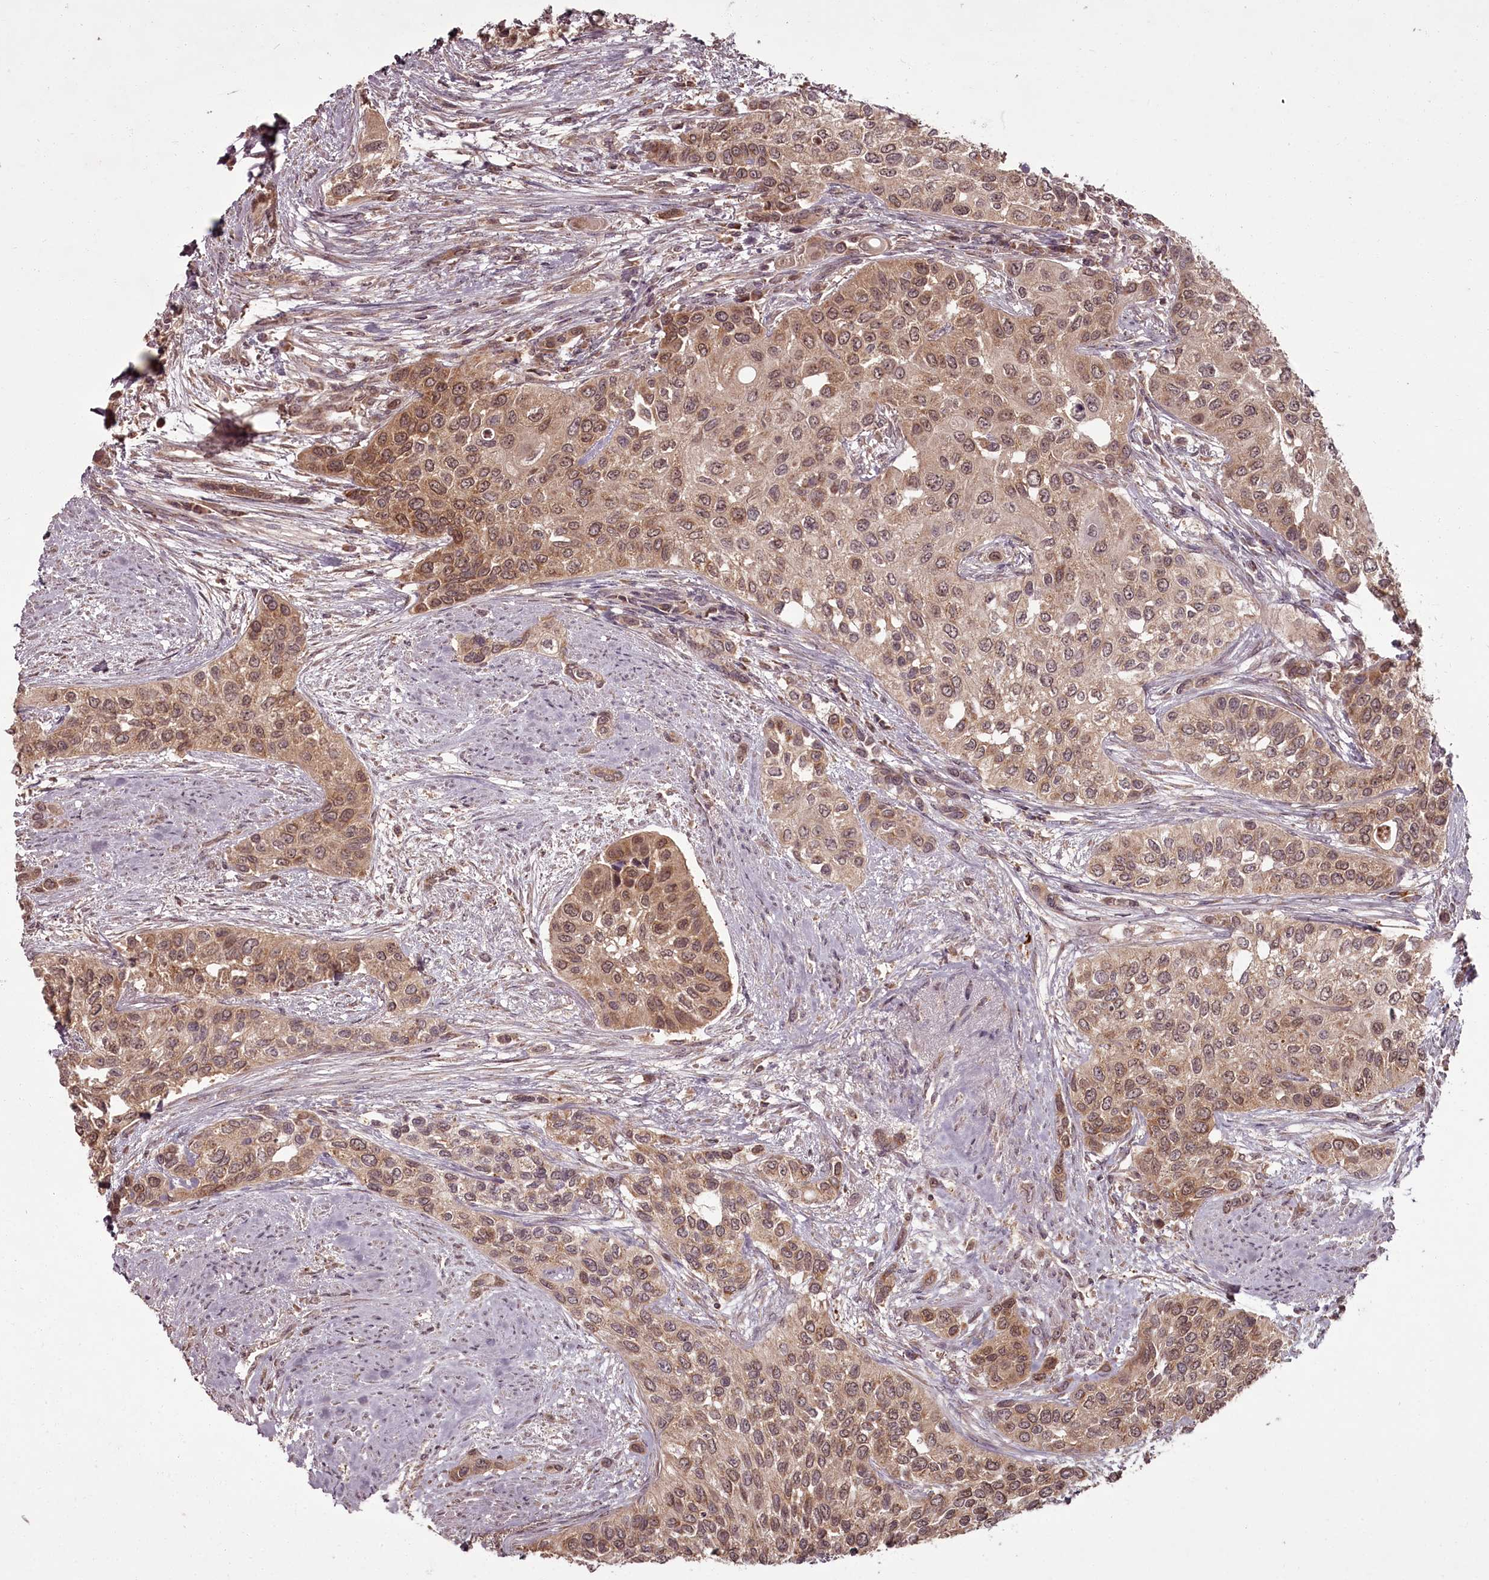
{"staining": {"intensity": "moderate", "quantity": ">75%", "location": "cytoplasmic/membranous,nuclear"}, "tissue": "urothelial cancer", "cell_type": "Tumor cells", "image_type": "cancer", "snomed": [{"axis": "morphology", "description": "Normal tissue, NOS"}, {"axis": "morphology", "description": "Urothelial carcinoma, High grade"}, {"axis": "topography", "description": "Vascular tissue"}, {"axis": "topography", "description": "Urinary bladder"}], "caption": "Immunohistochemistry micrograph of human high-grade urothelial carcinoma stained for a protein (brown), which demonstrates medium levels of moderate cytoplasmic/membranous and nuclear staining in approximately >75% of tumor cells.", "gene": "PCBP2", "patient": {"sex": "female", "age": 56}}